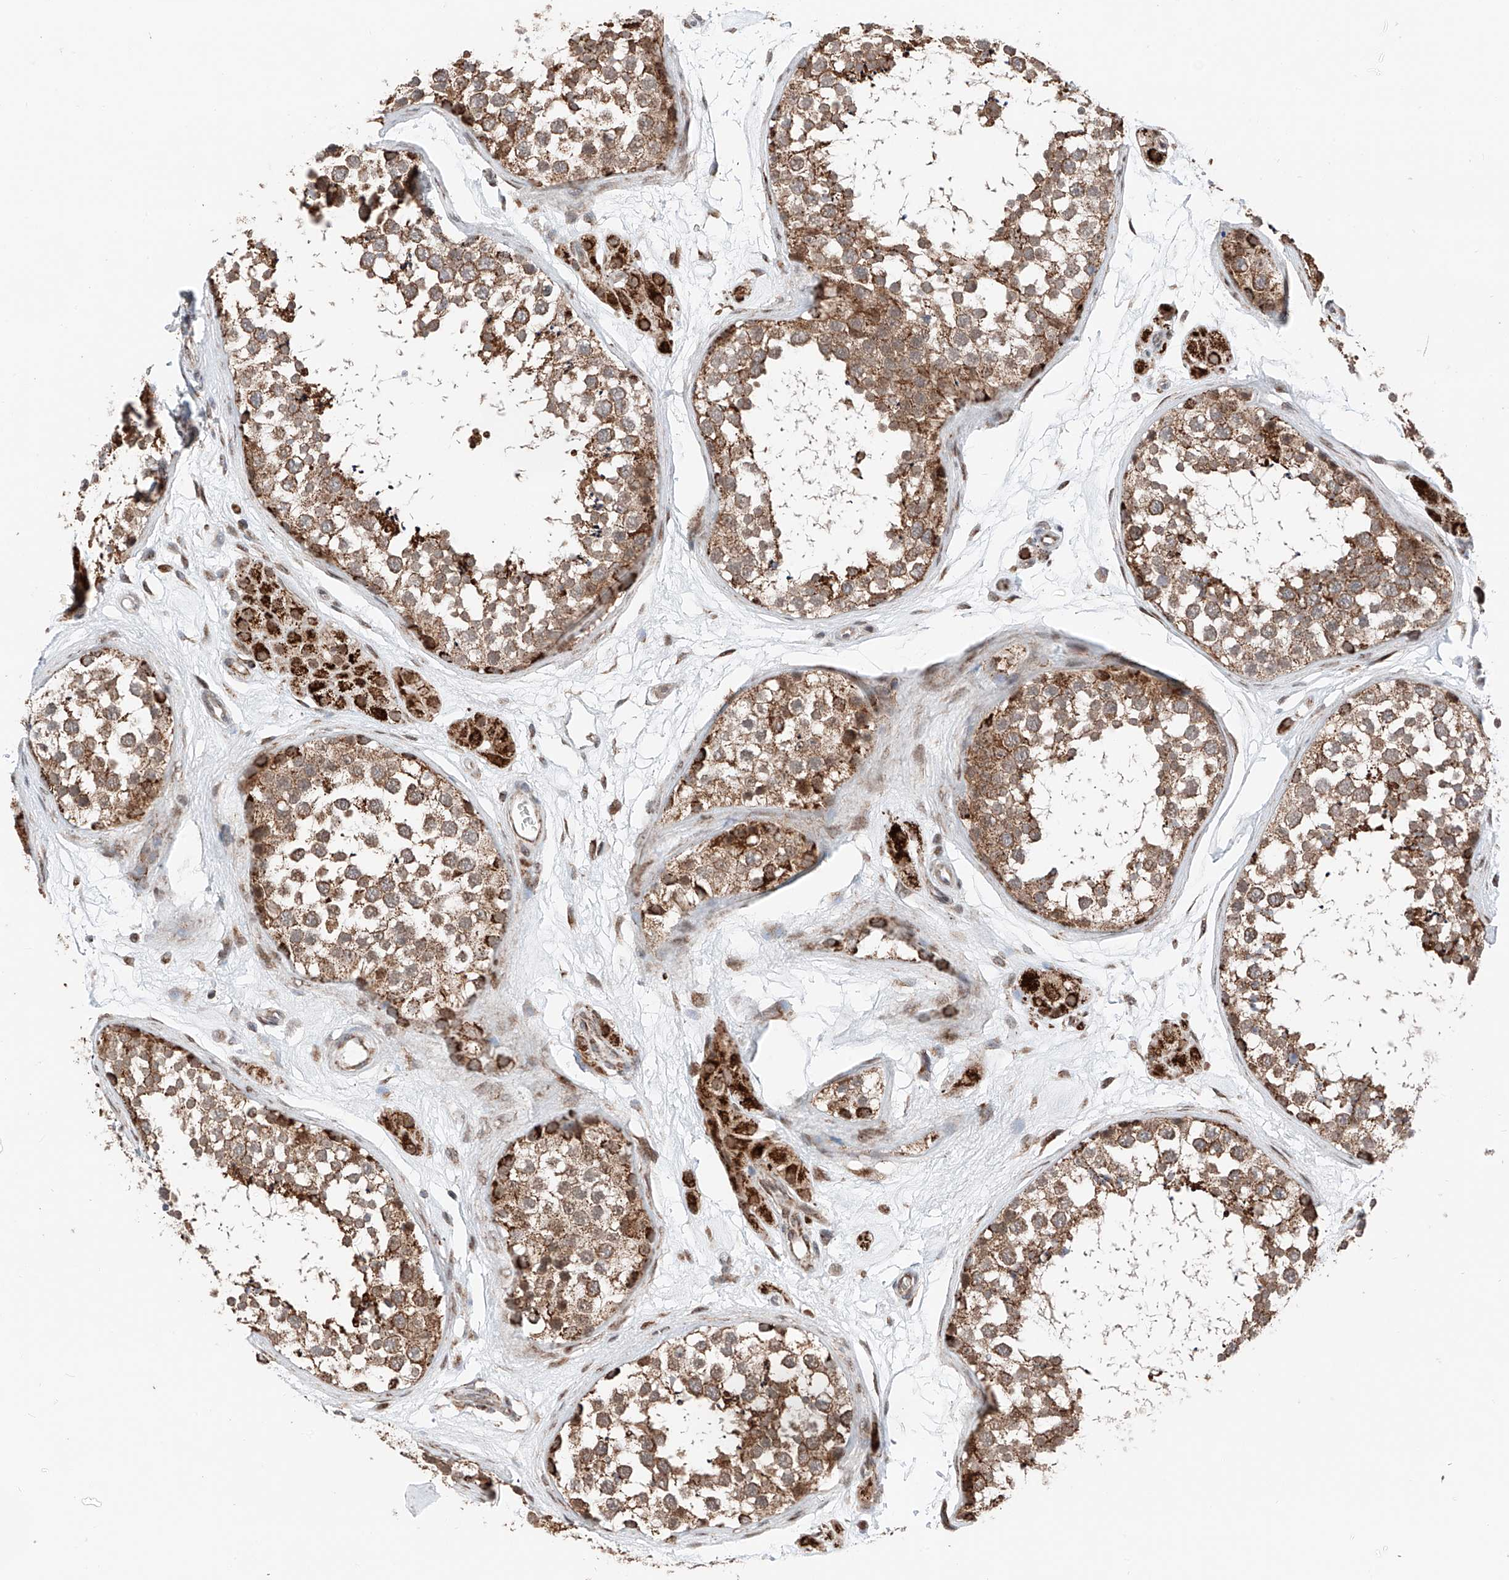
{"staining": {"intensity": "moderate", "quantity": ">75%", "location": "cytoplasmic/membranous"}, "tissue": "testis", "cell_type": "Cells in seminiferous ducts", "image_type": "normal", "snomed": [{"axis": "morphology", "description": "Normal tissue, NOS"}, {"axis": "topography", "description": "Testis"}], "caption": "Immunohistochemistry of normal testis exhibits medium levels of moderate cytoplasmic/membranous positivity in about >75% of cells in seminiferous ducts. The staining is performed using DAB (3,3'-diaminobenzidine) brown chromogen to label protein expression. The nuclei are counter-stained blue using hematoxylin.", "gene": "ZSCAN29", "patient": {"sex": "male", "age": 56}}